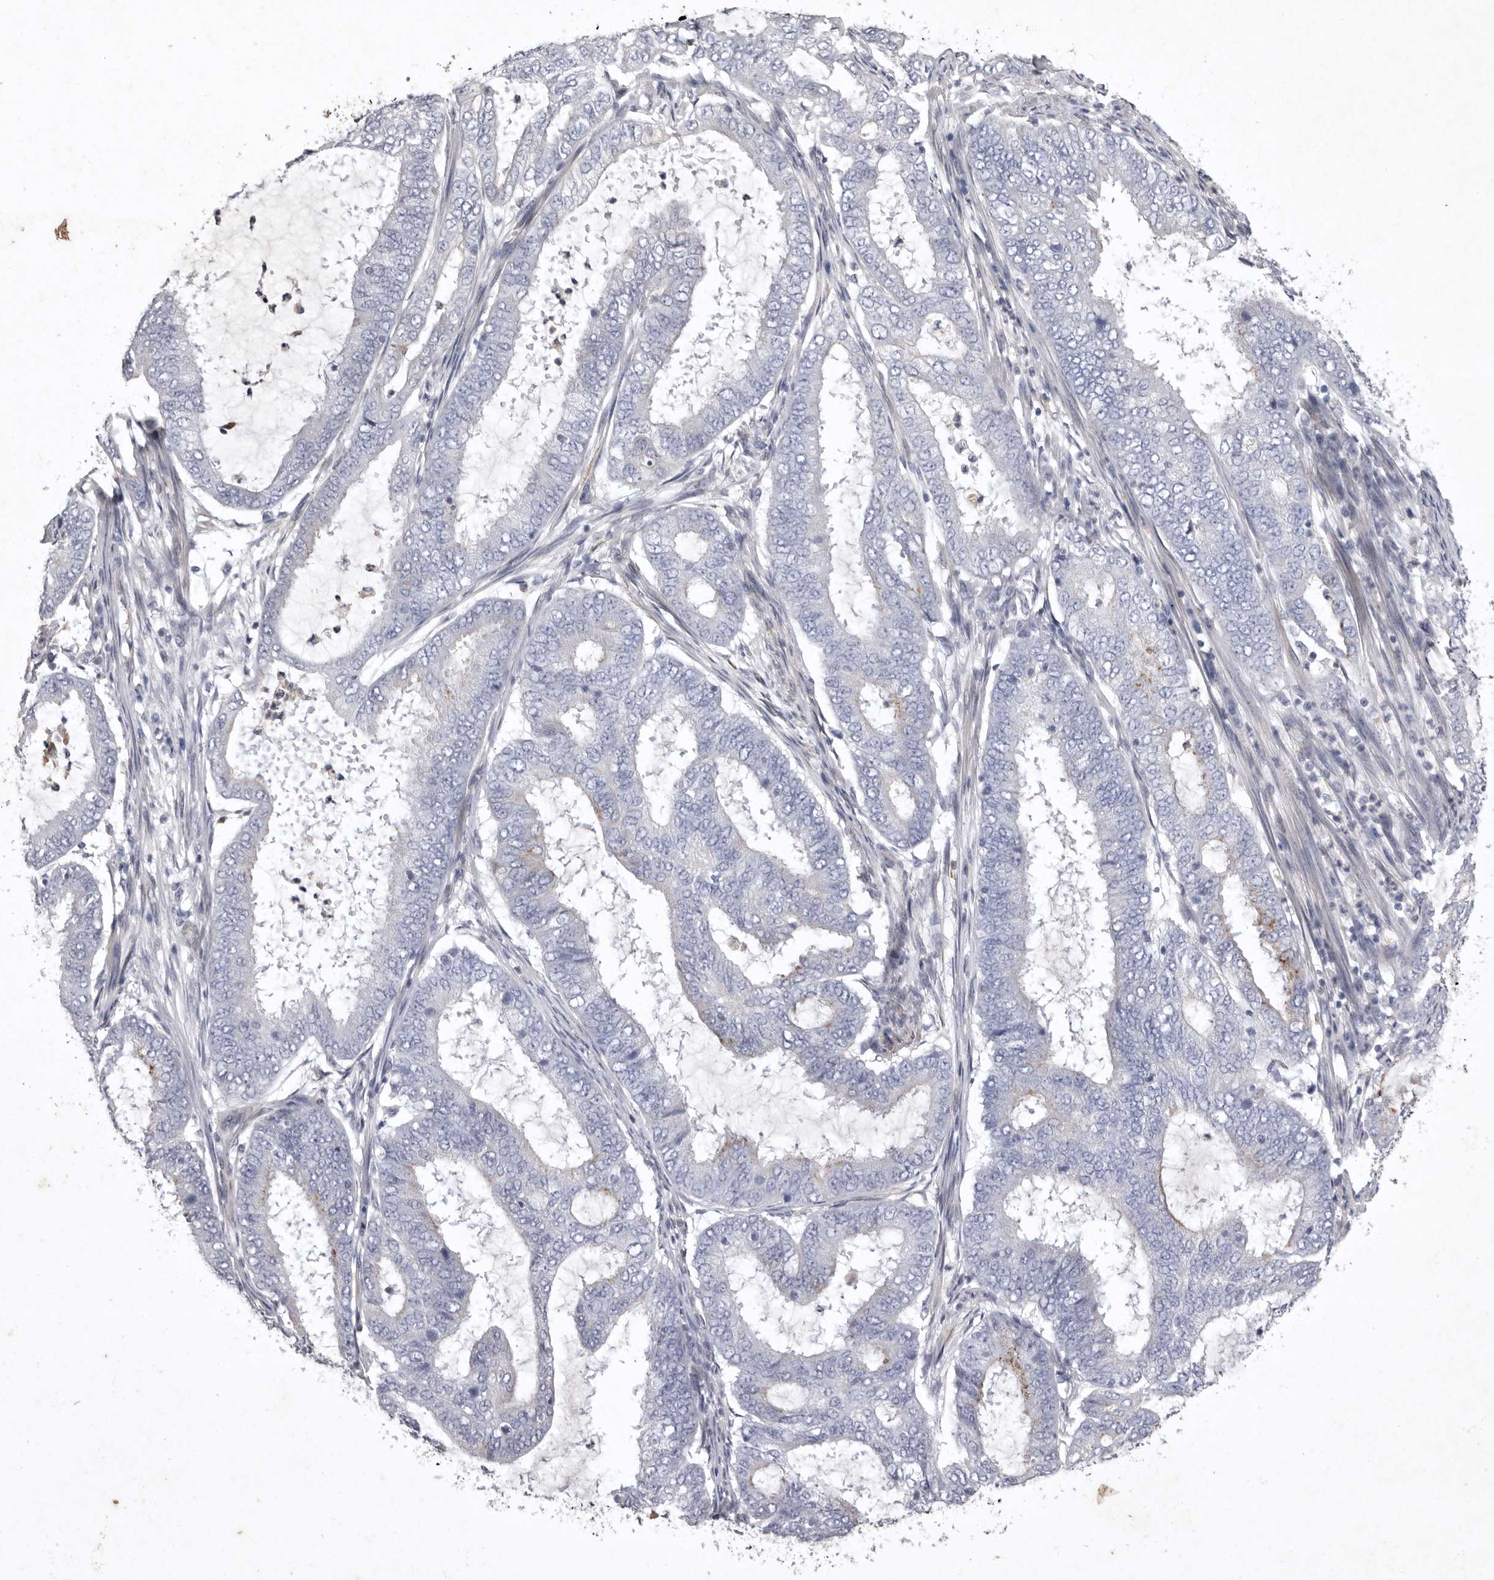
{"staining": {"intensity": "negative", "quantity": "none", "location": "none"}, "tissue": "endometrial cancer", "cell_type": "Tumor cells", "image_type": "cancer", "snomed": [{"axis": "morphology", "description": "Adenocarcinoma, NOS"}, {"axis": "topography", "description": "Endometrium"}], "caption": "Micrograph shows no protein expression in tumor cells of adenocarcinoma (endometrial) tissue.", "gene": "NKAIN4", "patient": {"sex": "female", "age": 51}}